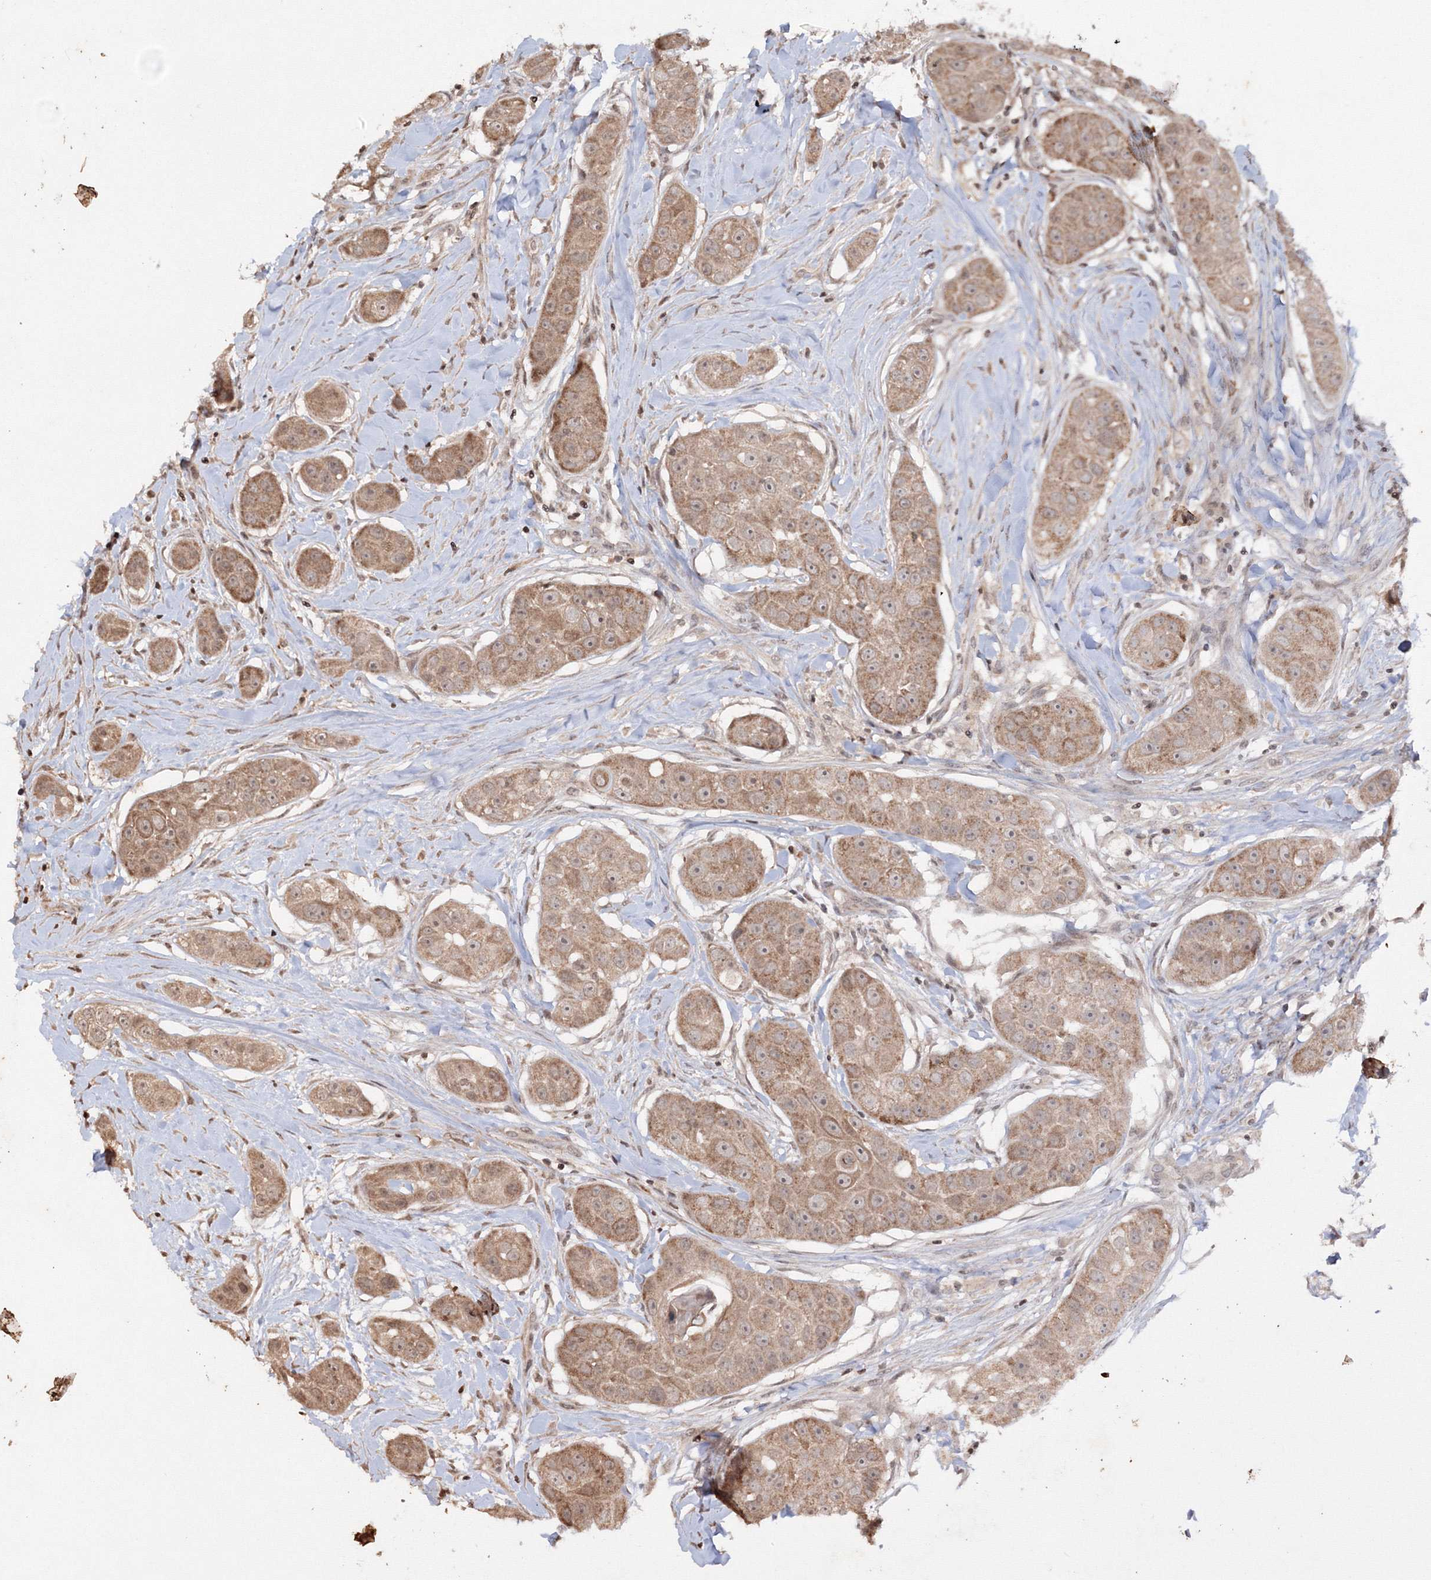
{"staining": {"intensity": "moderate", "quantity": ">75%", "location": "cytoplasmic/membranous,nuclear"}, "tissue": "head and neck cancer", "cell_type": "Tumor cells", "image_type": "cancer", "snomed": [{"axis": "morphology", "description": "Normal tissue, NOS"}, {"axis": "morphology", "description": "Squamous cell carcinoma, NOS"}, {"axis": "topography", "description": "Skeletal muscle"}, {"axis": "topography", "description": "Head-Neck"}], "caption": "An IHC image of tumor tissue is shown. Protein staining in brown shows moderate cytoplasmic/membranous and nuclear positivity in head and neck cancer within tumor cells.", "gene": "PEX13", "patient": {"sex": "male", "age": 51}}